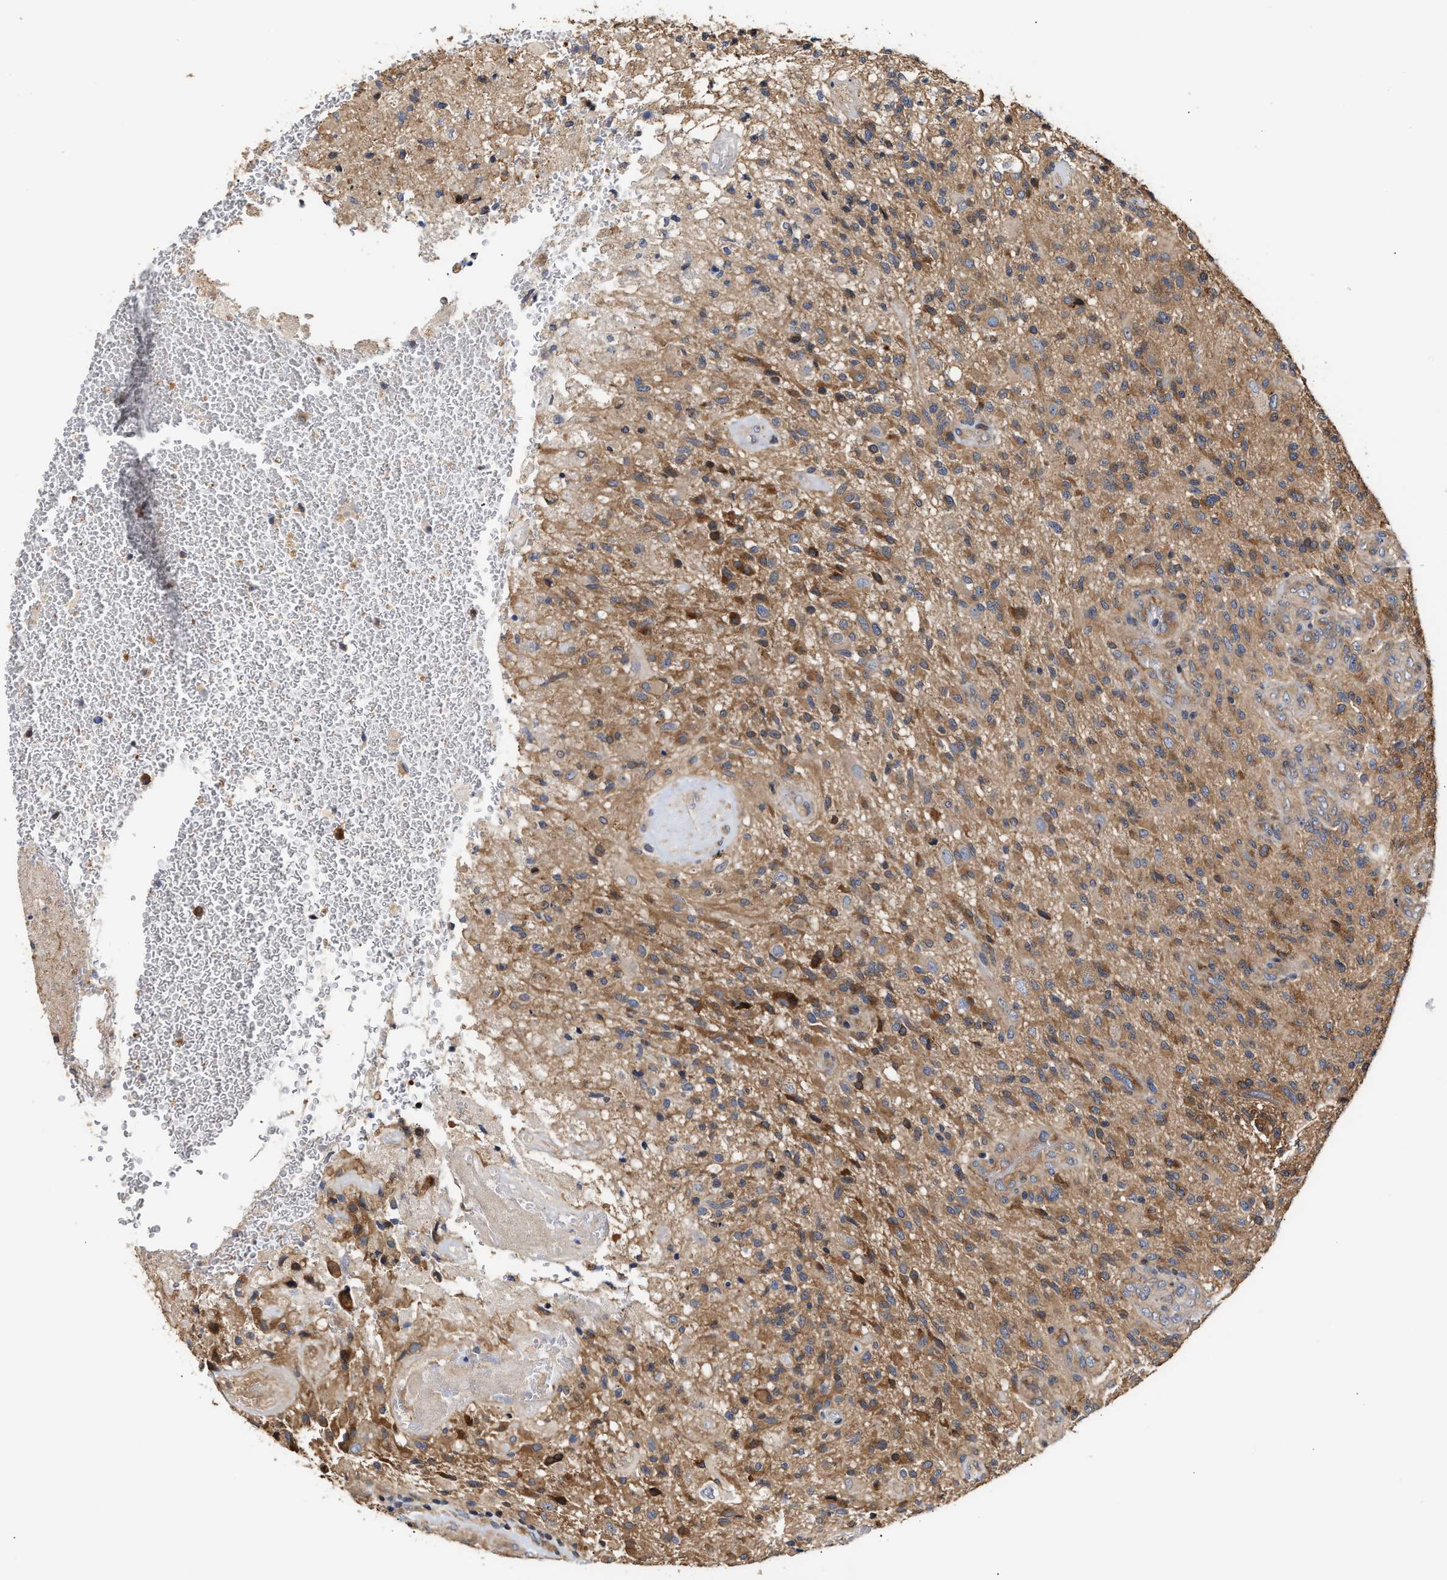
{"staining": {"intensity": "moderate", "quantity": ">75%", "location": "cytoplasmic/membranous"}, "tissue": "glioma", "cell_type": "Tumor cells", "image_type": "cancer", "snomed": [{"axis": "morphology", "description": "Glioma, malignant, High grade"}, {"axis": "topography", "description": "Brain"}], "caption": "Approximately >75% of tumor cells in high-grade glioma (malignant) reveal moderate cytoplasmic/membranous protein positivity as visualized by brown immunohistochemical staining.", "gene": "CLIP2", "patient": {"sex": "male", "age": 71}}